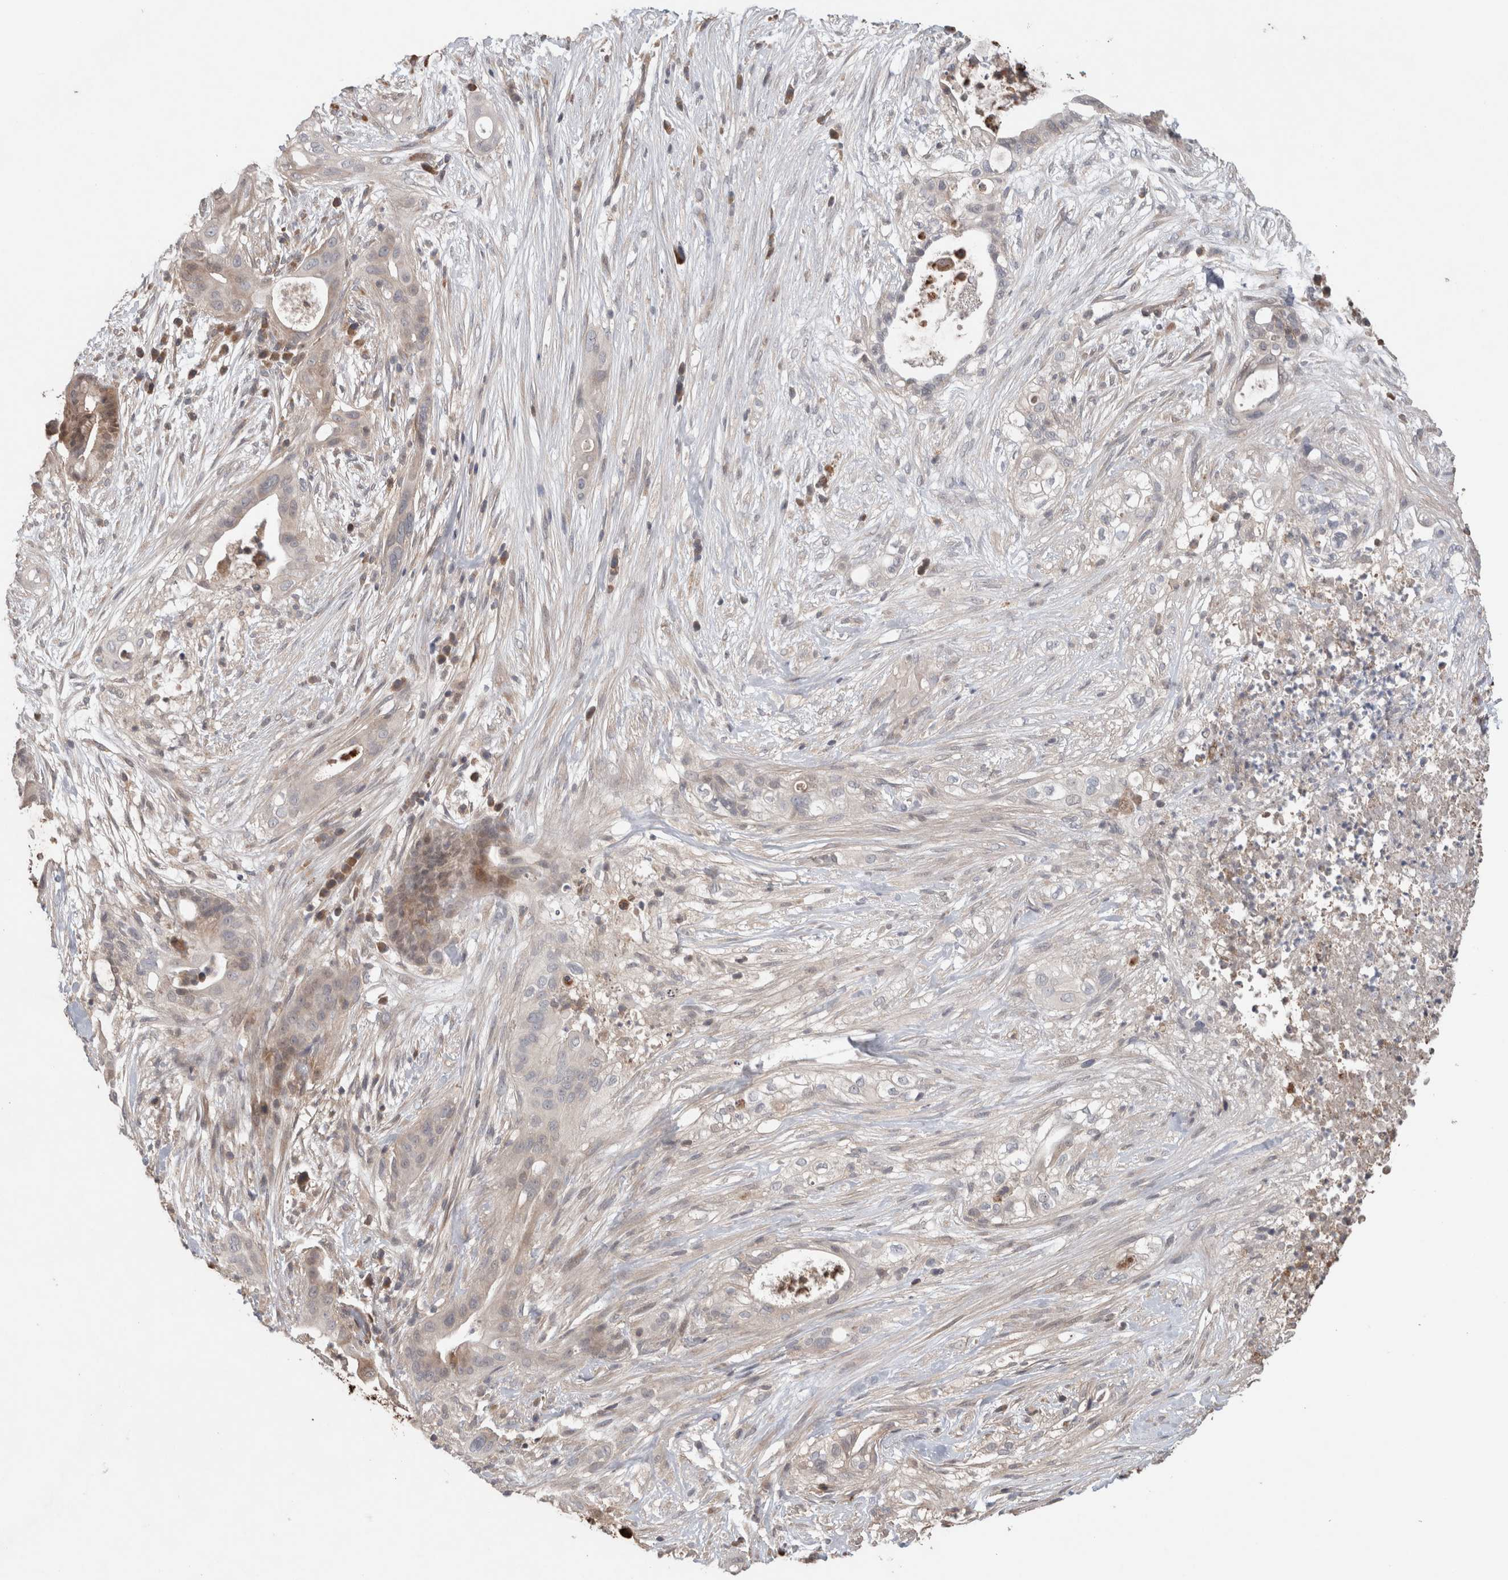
{"staining": {"intensity": "weak", "quantity": "<25%", "location": "cytoplasmic/membranous"}, "tissue": "pancreatic cancer", "cell_type": "Tumor cells", "image_type": "cancer", "snomed": [{"axis": "morphology", "description": "Adenocarcinoma, NOS"}, {"axis": "topography", "description": "Pancreas"}], "caption": "This is an immunohistochemistry (IHC) histopathology image of human pancreatic adenocarcinoma. There is no expression in tumor cells.", "gene": "TRIM5", "patient": {"sex": "male", "age": 58}}